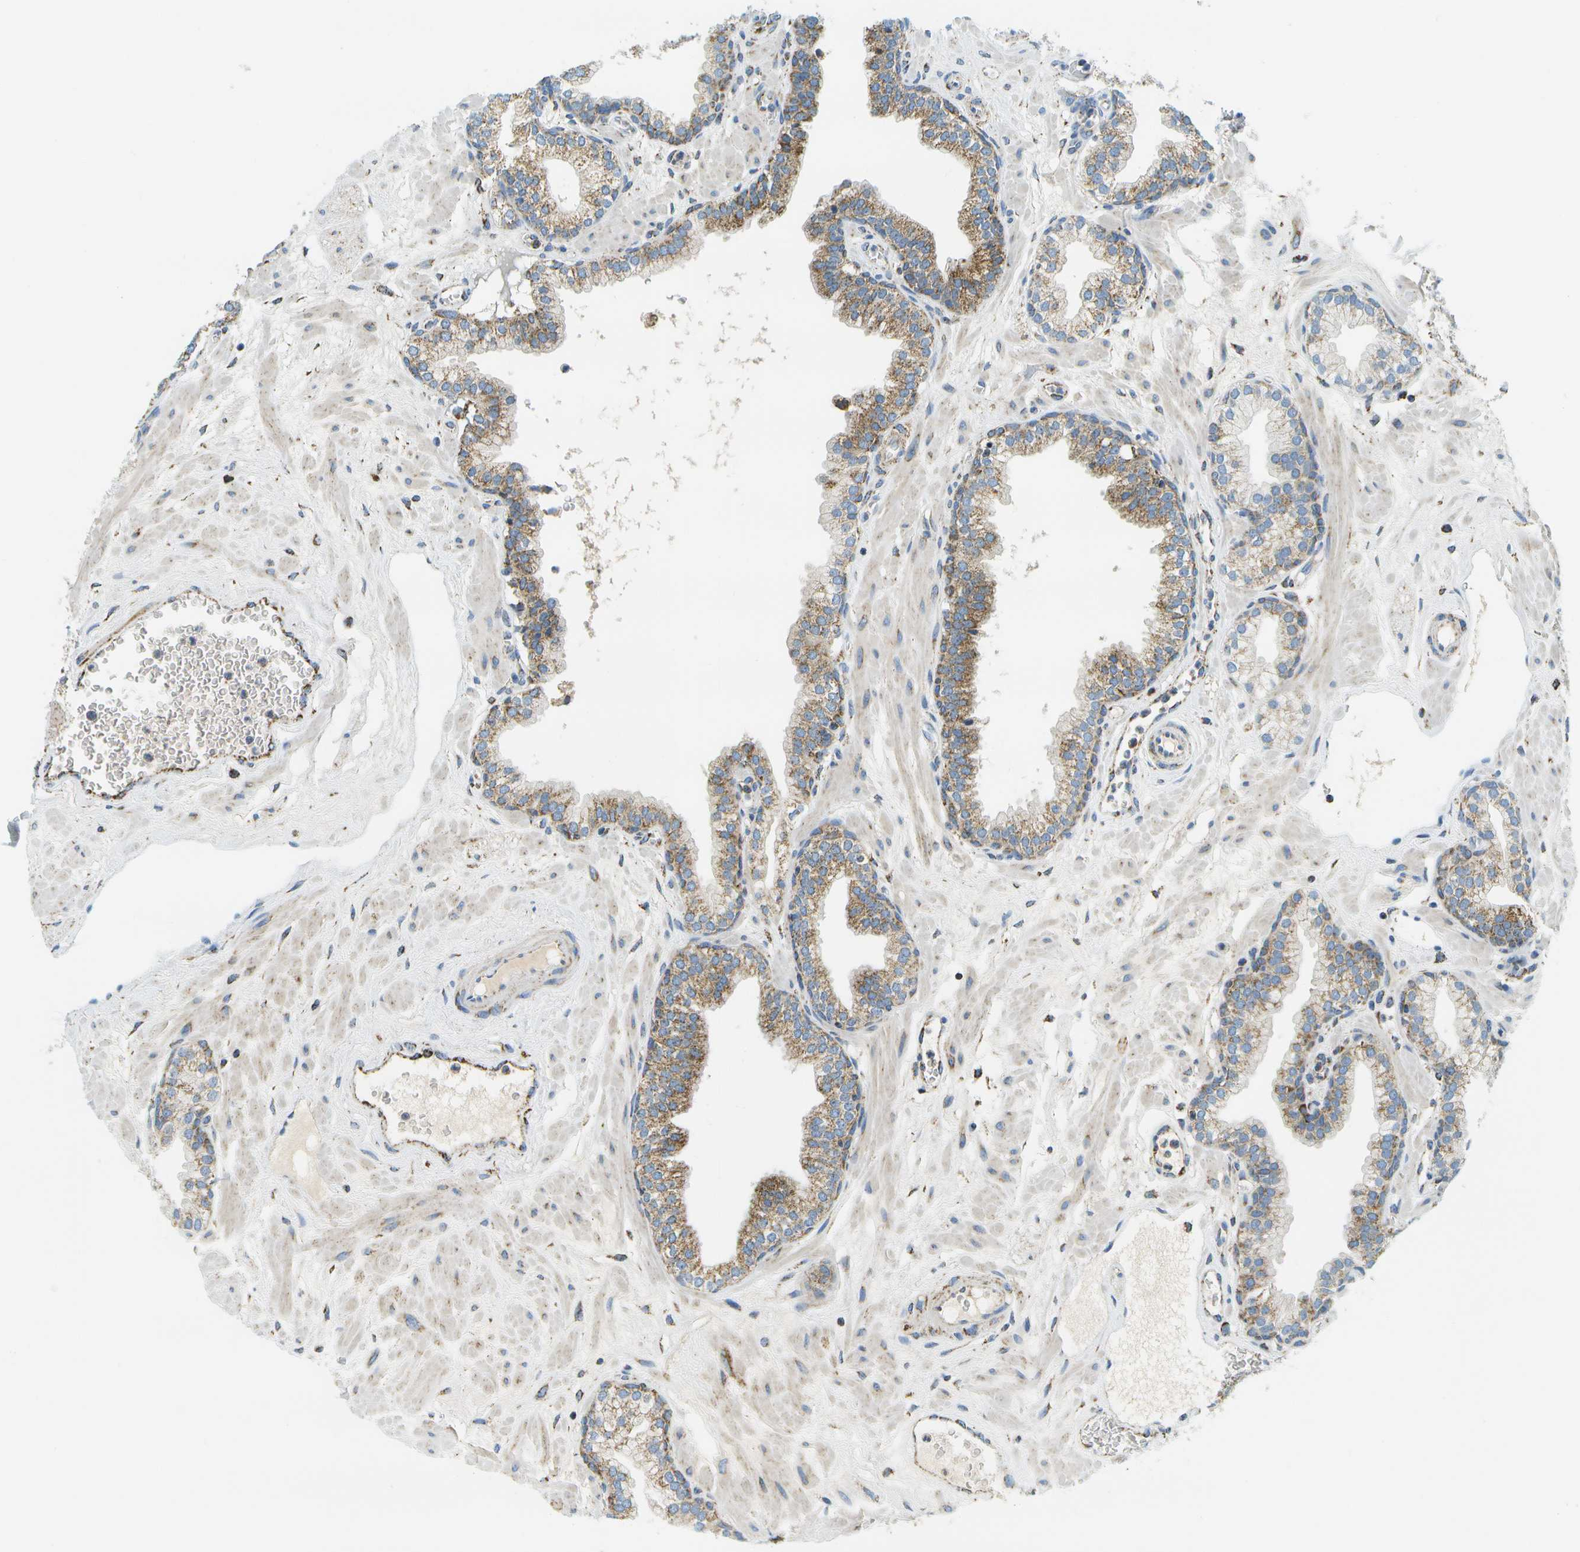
{"staining": {"intensity": "strong", "quantity": "25%-75%", "location": "cytoplasmic/membranous"}, "tissue": "prostate", "cell_type": "Glandular cells", "image_type": "normal", "snomed": [{"axis": "morphology", "description": "Normal tissue, NOS"}, {"axis": "morphology", "description": "Urothelial carcinoma, Low grade"}, {"axis": "topography", "description": "Urinary bladder"}, {"axis": "topography", "description": "Prostate"}], "caption": "A brown stain shows strong cytoplasmic/membranous staining of a protein in glandular cells of benign human prostate. (DAB IHC, brown staining for protein, blue staining for nuclei).", "gene": "HLCS", "patient": {"sex": "male", "age": 60}}